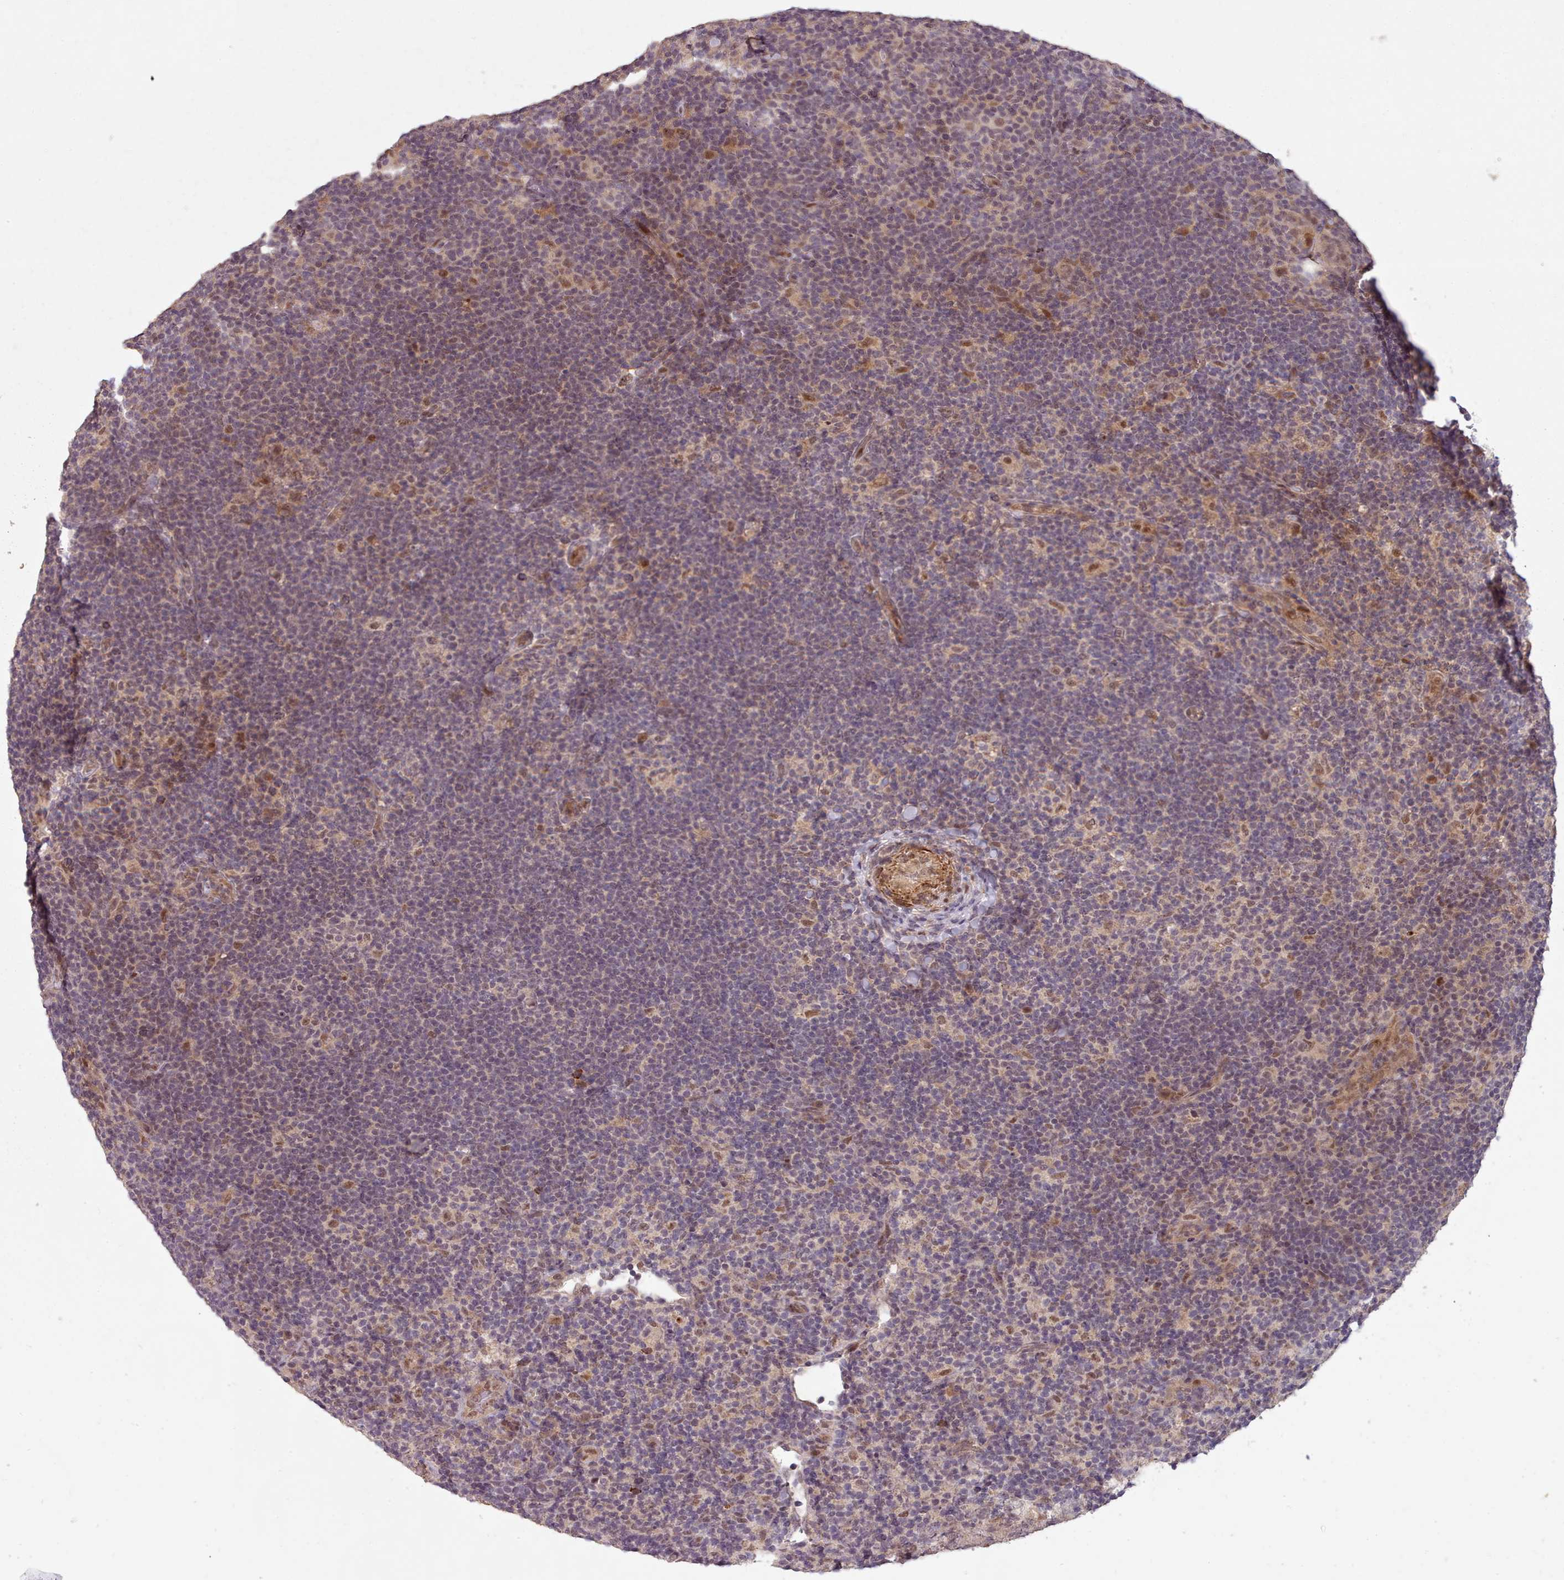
{"staining": {"intensity": "moderate", "quantity": "25%-75%", "location": "nuclear"}, "tissue": "lymphoma", "cell_type": "Tumor cells", "image_type": "cancer", "snomed": [{"axis": "morphology", "description": "Hodgkin's disease, NOS"}, {"axis": "topography", "description": "Lymph node"}], "caption": "A histopathology image of Hodgkin's disease stained for a protein exhibits moderate nuclear brown staining in tumor cells.", "gene": "CDC6", "patient": {"sex": "female", "age": 57}}